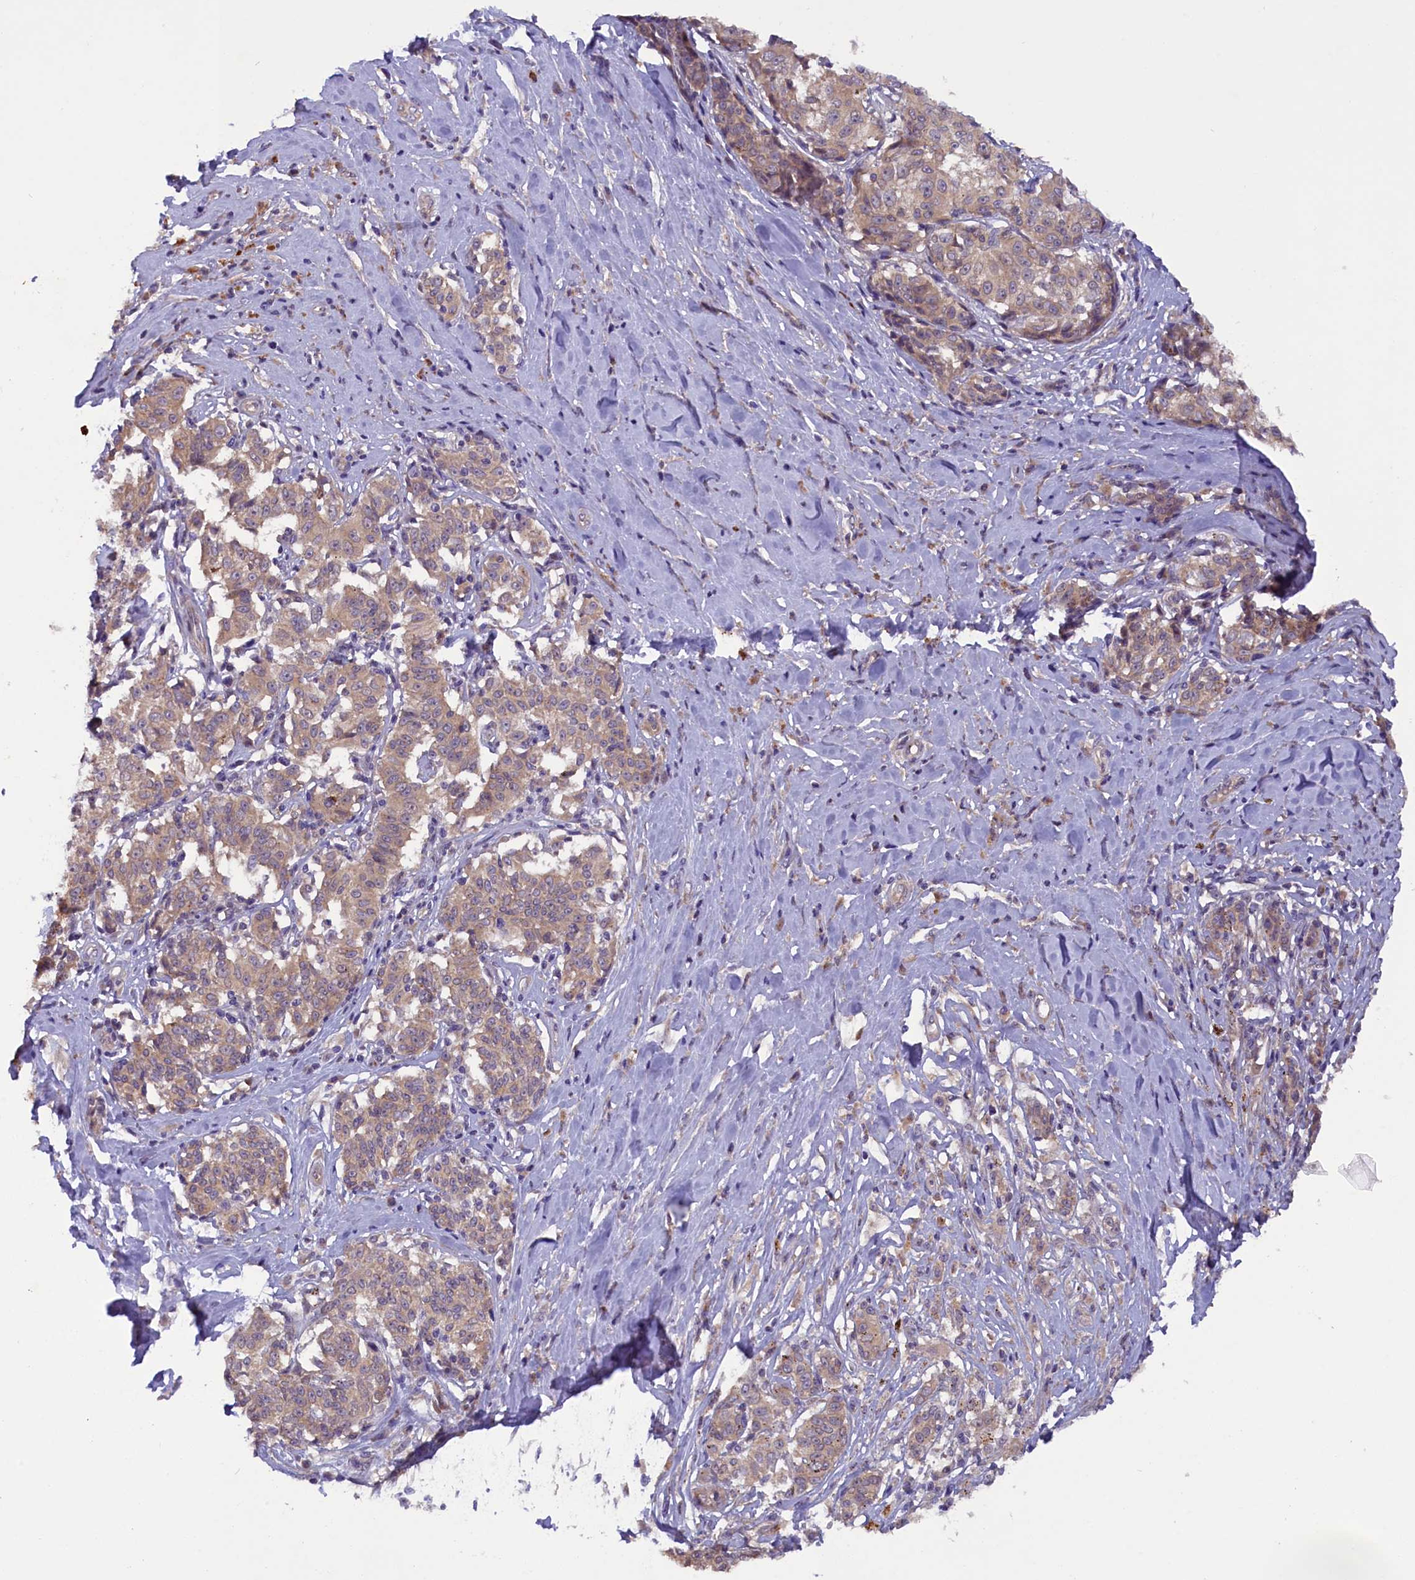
{"staining": {"intensity": "weak", "quantity": ">75%", "location": "cytoplasmic/membranous"}, "tissue": "melanoma", "cell_type": "Tumor cells", "image_type": "cancer", "snomed": [{"axis": "morphology", "description": "Malignant melanoma, NOS"}, {"axis": "topography", "description": "Skin"}], "caption": "Immunohistochemical staining of human melanoma reveals low levels of weak cytoplasmic/membranous expression in approximately >75% of tumor cells.", "gene": "CCDC9B", "patient": {"sex": "female", "age": 72}}